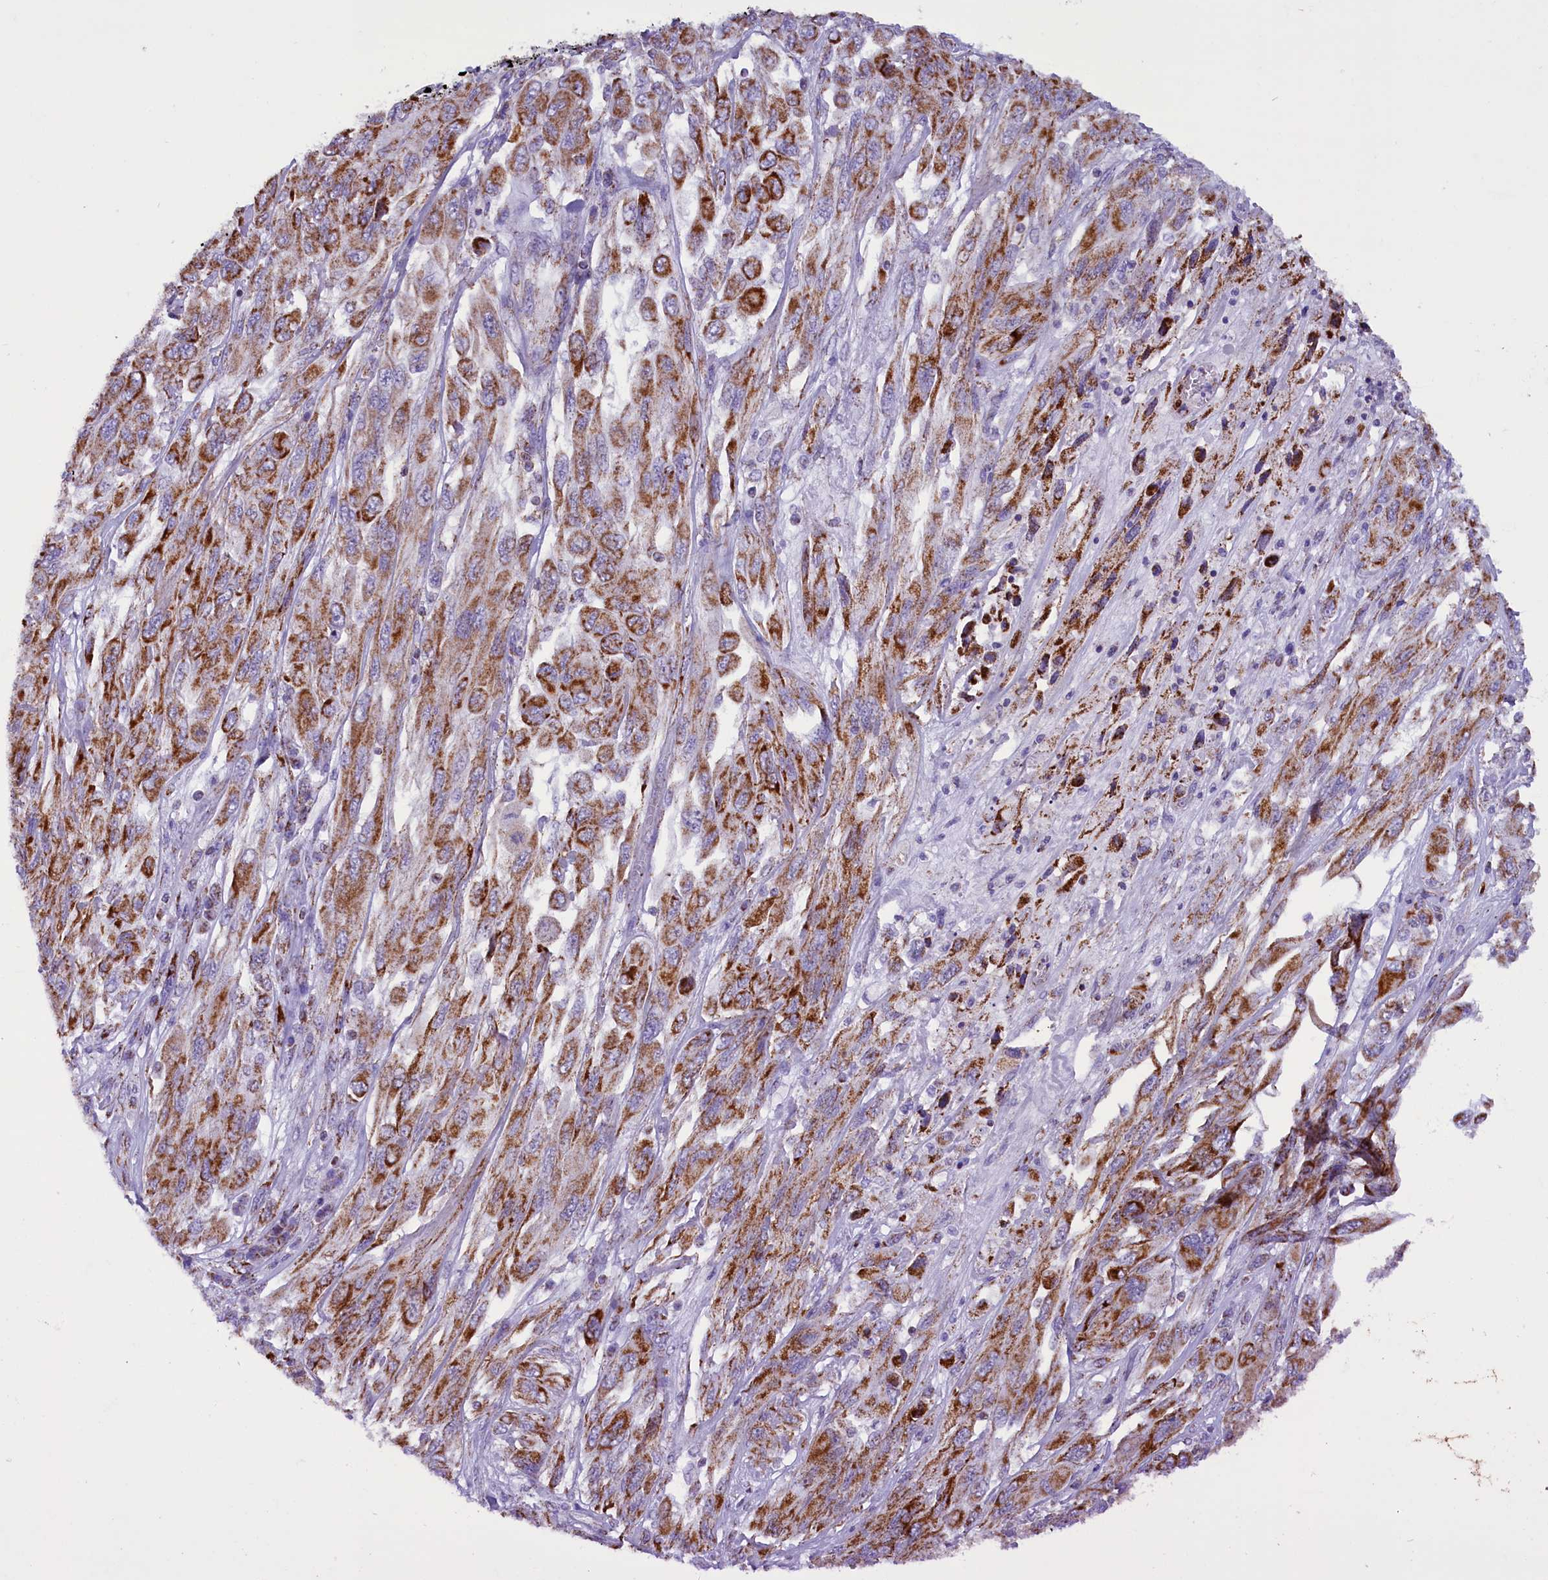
{"staining": {"intensity": "moderate", "quantity": ">75%", "location": "cytoplasmic/membranous"}, "tissue": "melanoma", "cell_type": "Tumor cells", "image_type": "cancer", "snomed": [{"axis": "morphology", "description": "Malignant melanoma, NOS"}, {"axis": "topography", "description": "Skin"}], "caption": "Melanoma stained with a protein marker demonstrates moderate staining in tumor cells.", "gene": "ICA1L", "patient": {"sex": "female", "age": 91}}